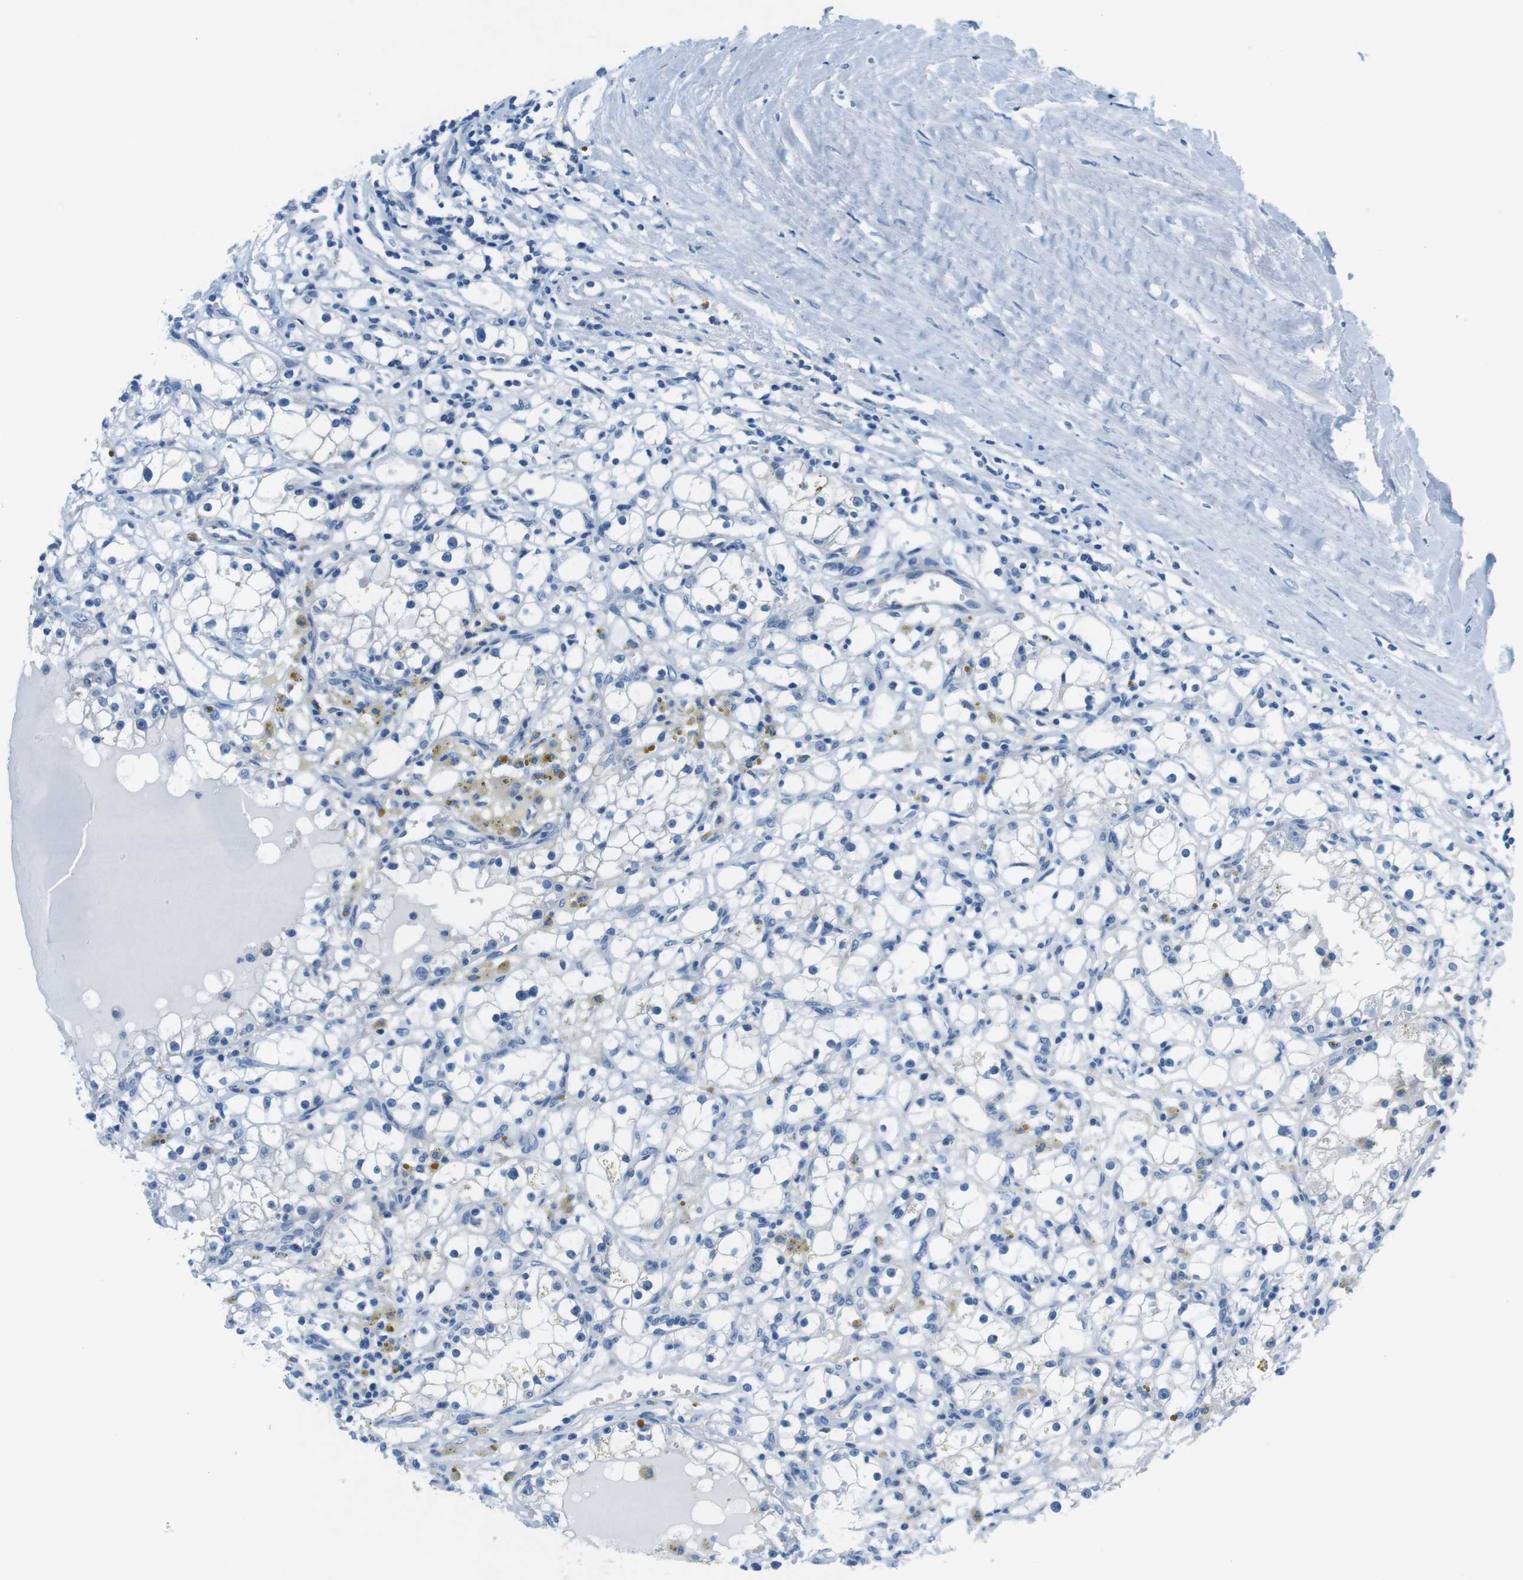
{"staining": {"intensity": "negative", "quantity": "none", "location": "none"}, "tissue": "renal cancer", "cell_type": "Tumor cells", "image_type": "cancer", "snomed": [{"axis": "morphology", "description": "Adenocarcinoma, NOS"}, {"axis": "topography", "description": "Kidney"}], "caption": "Renal cancer (adenocarcinoma) was stained to show a protein in brown. There is no significant expression in tumor cells.", "gene": "SLC6A6", "patient": {"sex": "male", "age": 56}}